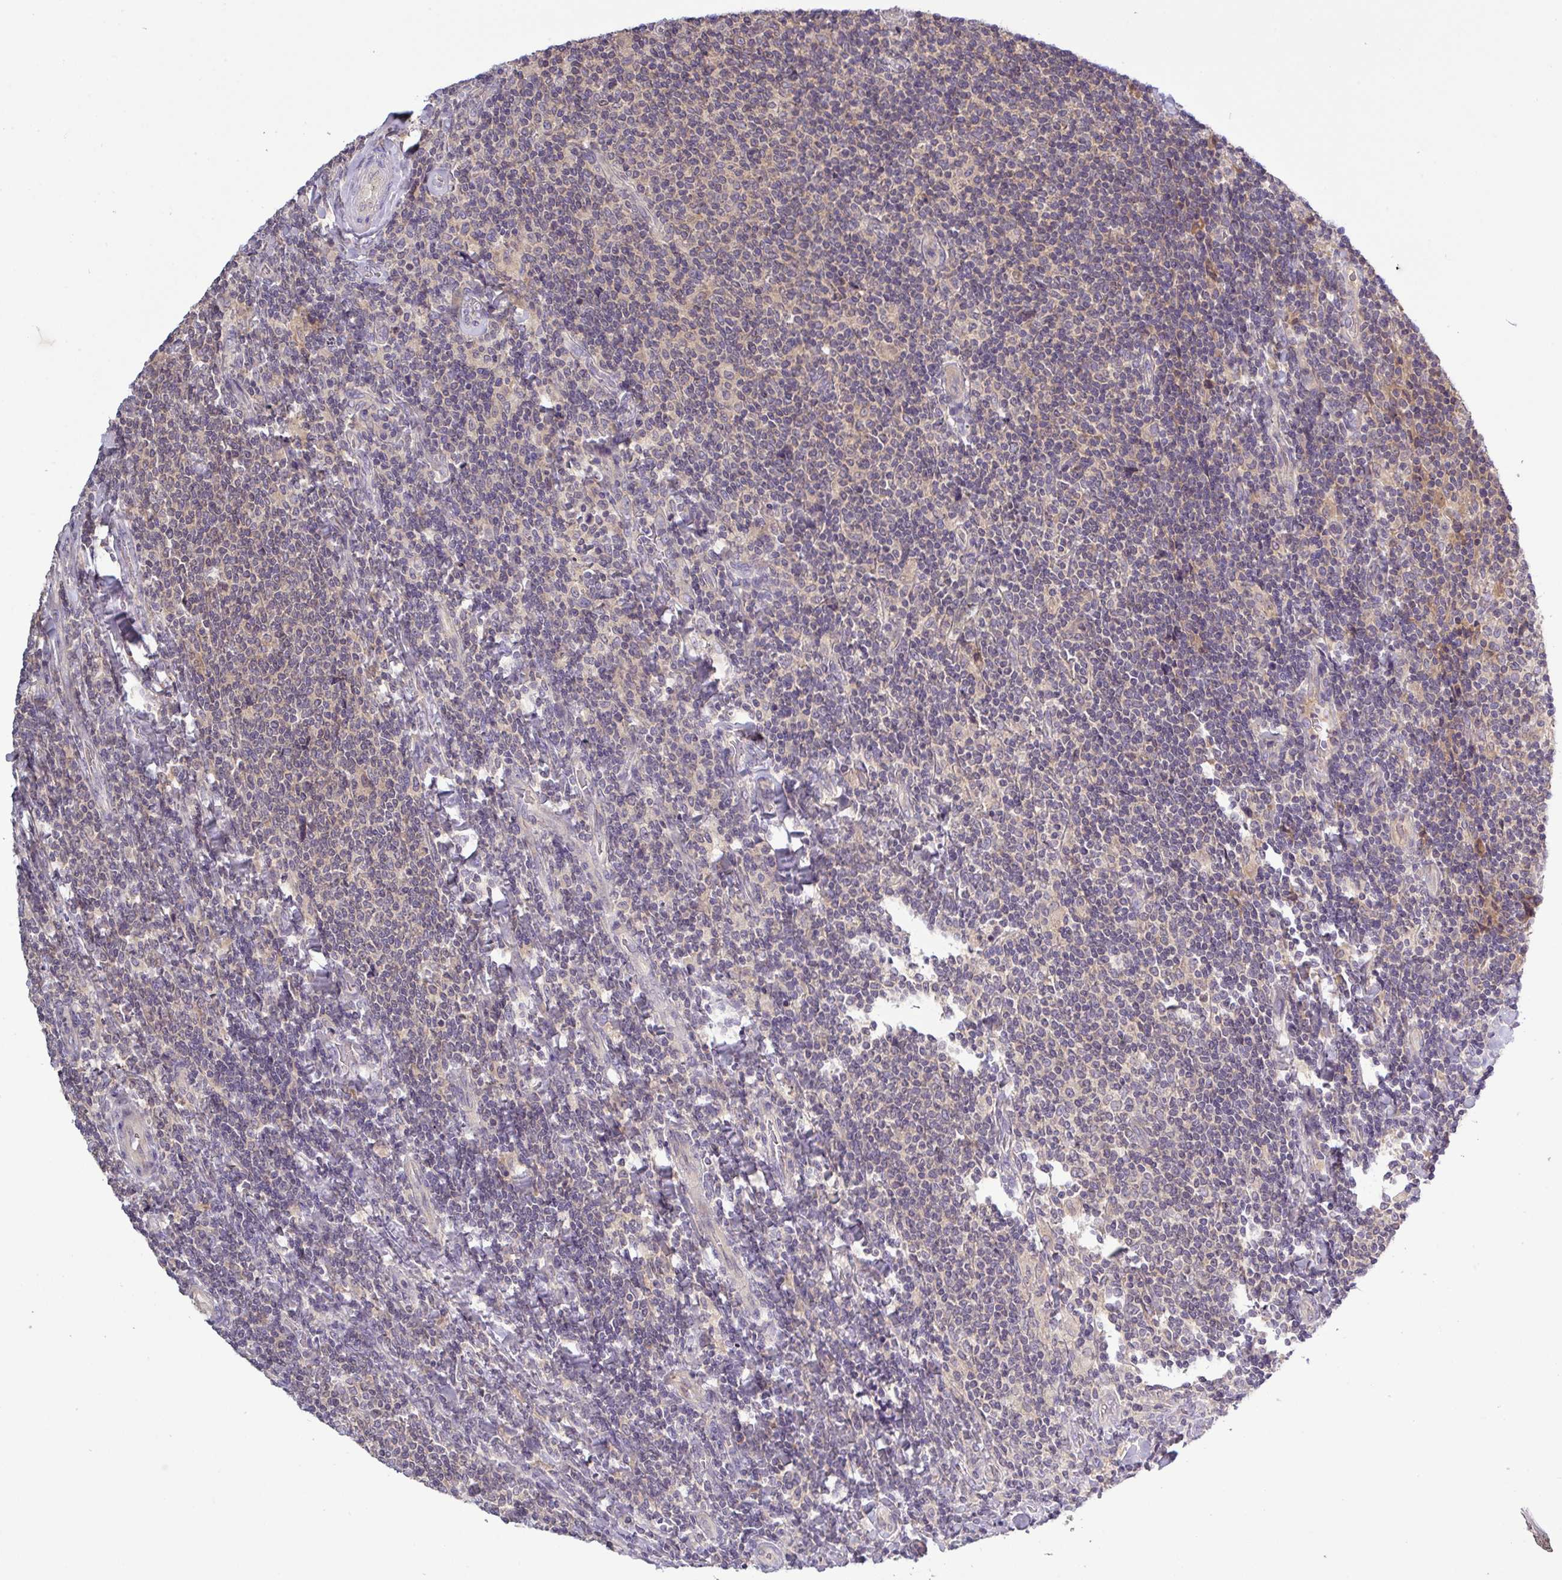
{"staining": {"intensity": "weak", "quantity": "<25%", "location": "cytoplasmic/membranous"}, "tissue": "lymphoma", "cell_type": "Tumor cells", "image_type": "cancer", "snomed": [{"axis": "morphology", "description": "Malignant lymphoma, non-Hodgkin's type, Low grade"}, {"axis": "topography", "description": "Lymph node"}], "caption": "The immunohistochemistry histopathology image has no significant staining in tumor cells of malignant lymphoma, non-Hodgkin's type (low-grade) tissue. Nuclei are stained in blue.", "gene": "TMEM62", "patient": {"sex": "male", "age": 52}}